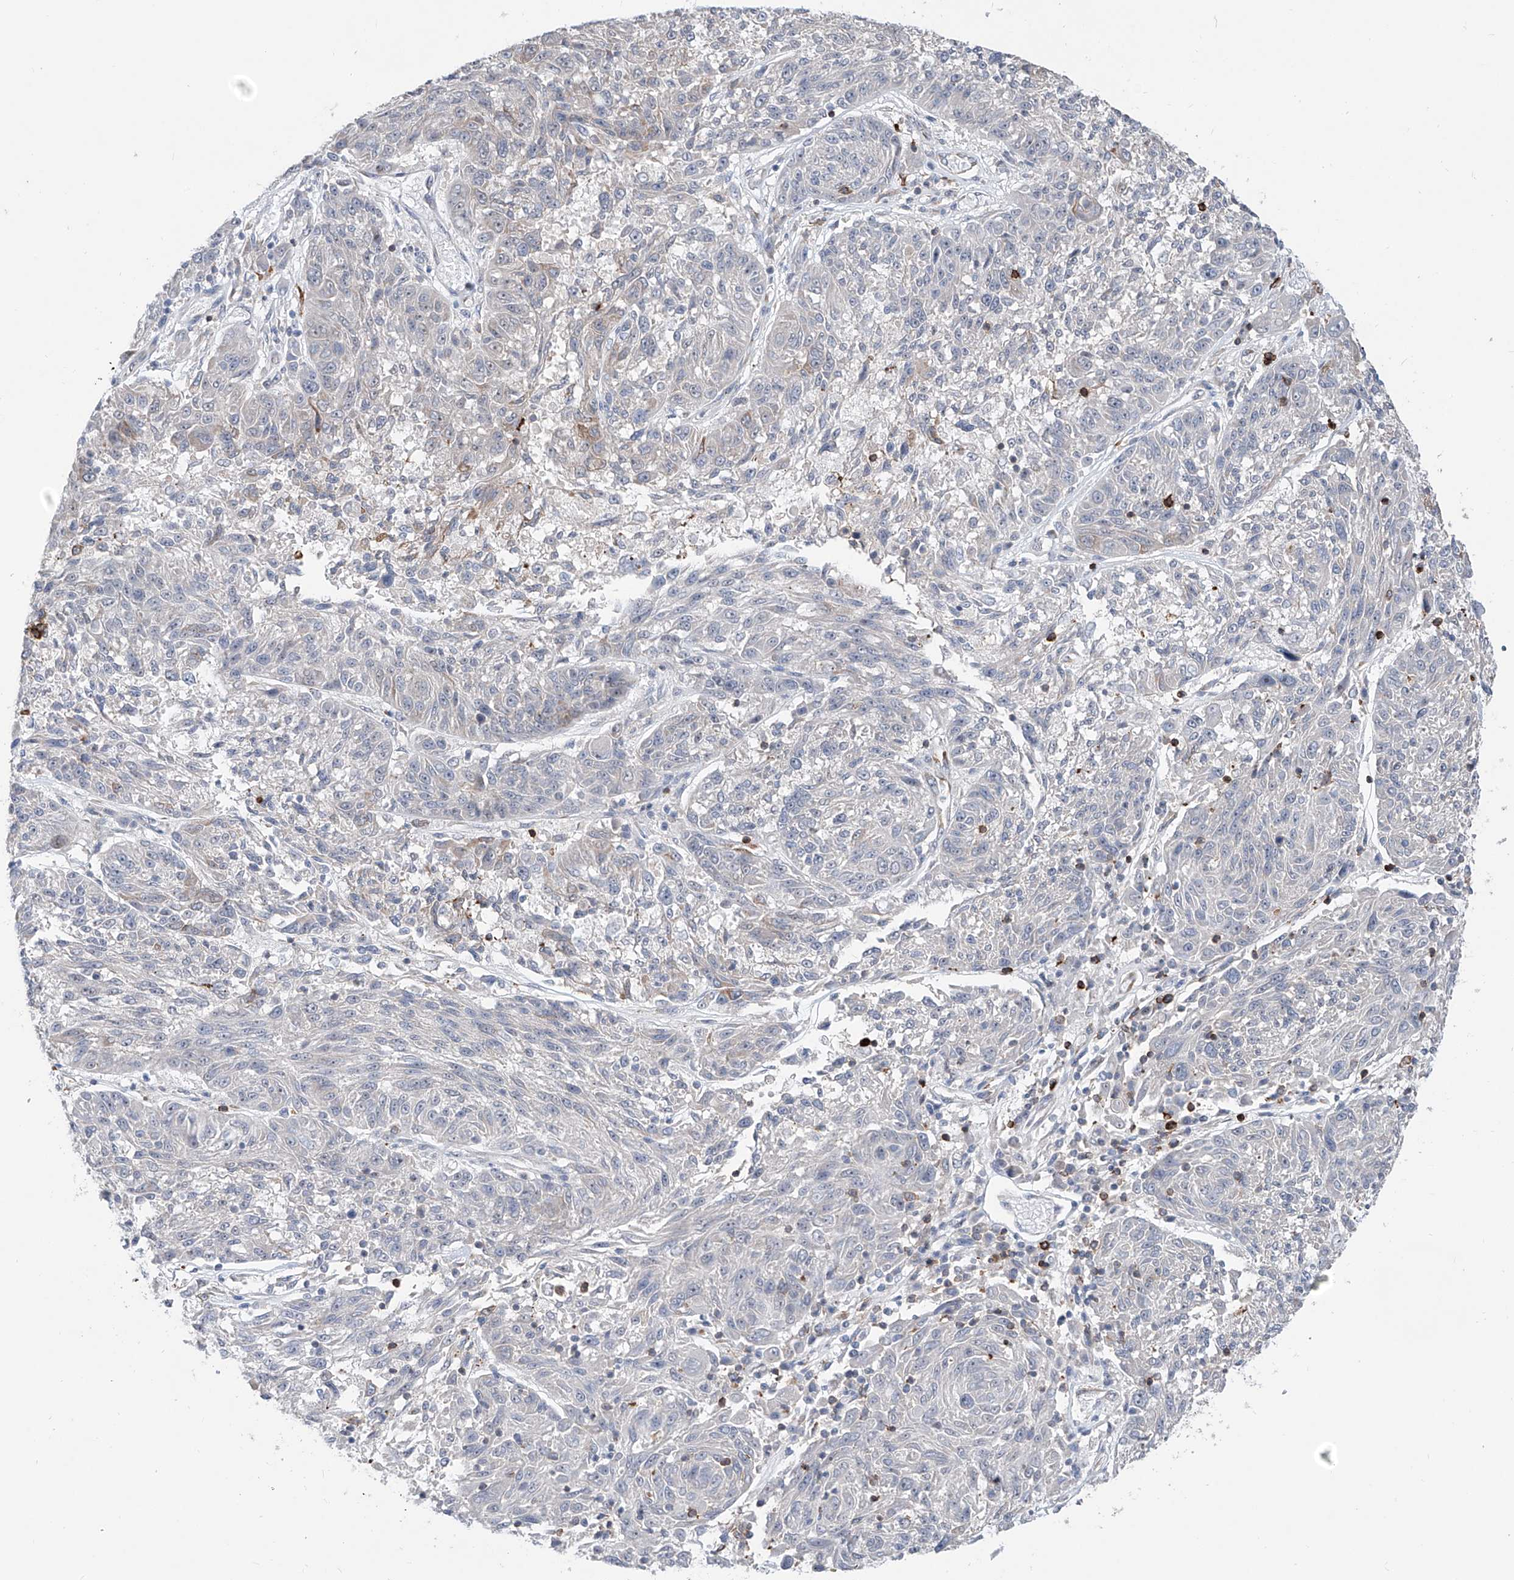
{"staining": {"intensity": "negative", "quantity": "none", "location": "none"}, "tissue": "melanoma", "cell_type": "Tumor cells", "image_type": "cancer", "snomed": [{"axis": "morphology", "description": "Malignant melanoma, NOS"}, {"axis": "topography", "description": "Skin"}], "caption": "Tumor cells are negative for protein expression in human melanoma.", "gene": "ZBTB48", "patient": {"sex": "male", "age": 53}}